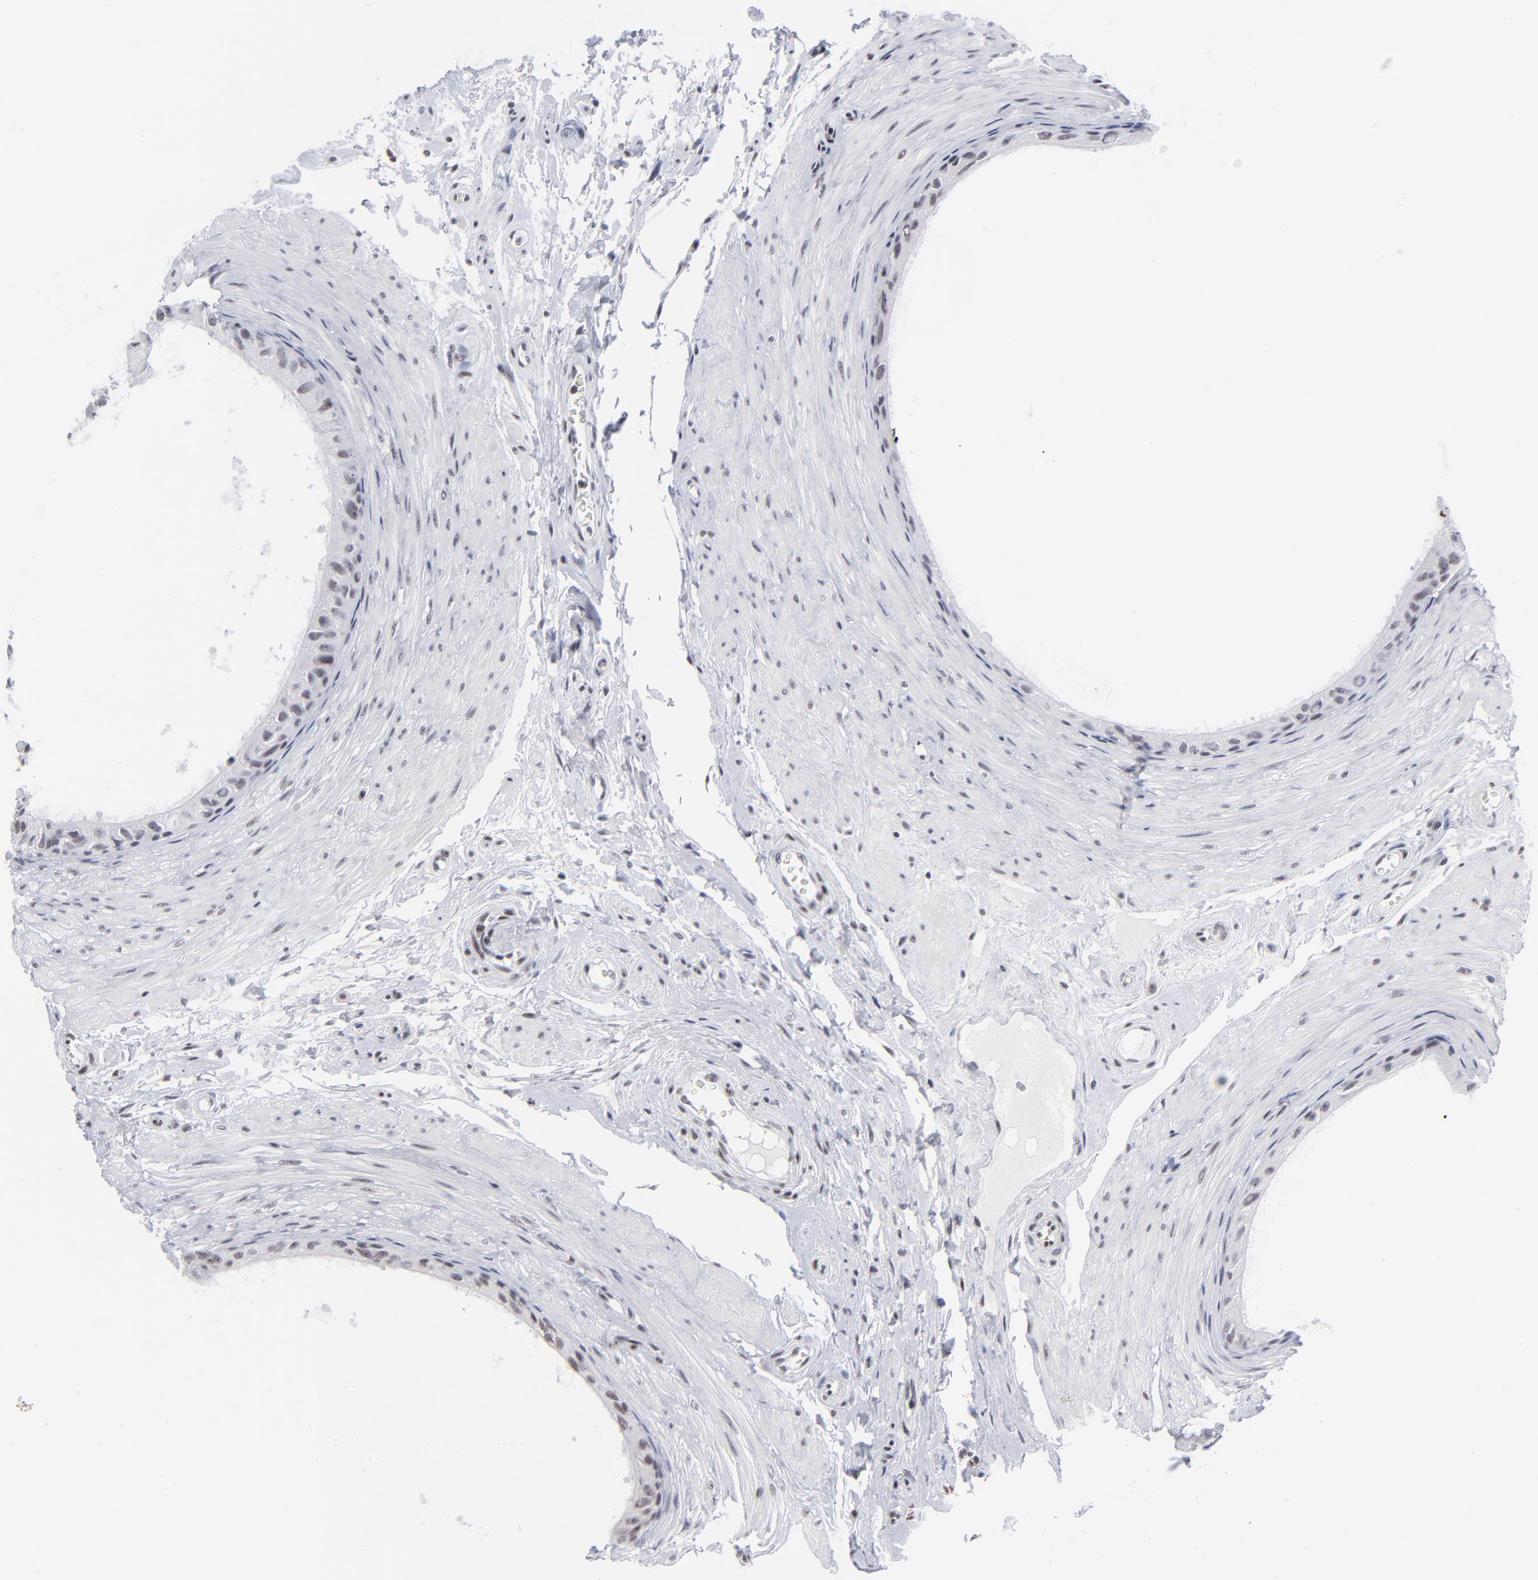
{"staining": {"intensity": "weak", "quantity": "25%-75%", "location": "nuclear"}, "tissue": "epididymis", "cell_type": "Glandular cells", "image_type": "normal", "snomed": [{"axis": "morphology", "description": "Normal tissue, NOS"}, {"axis": "topography", "description": "Epididymis"}], "caption": "IHC staining of benign epididymis, which reveals low levels of weak nuclear positivity in approximately 25%-75% of glandular cells indicating weak nuclear protein expression. The staining was performed using DAB (brown) for protein detection and nuclei were counterstained in hematoxylin (blue).", "gene": "SP2", "patient": {"sex": "male", "age": 68}}